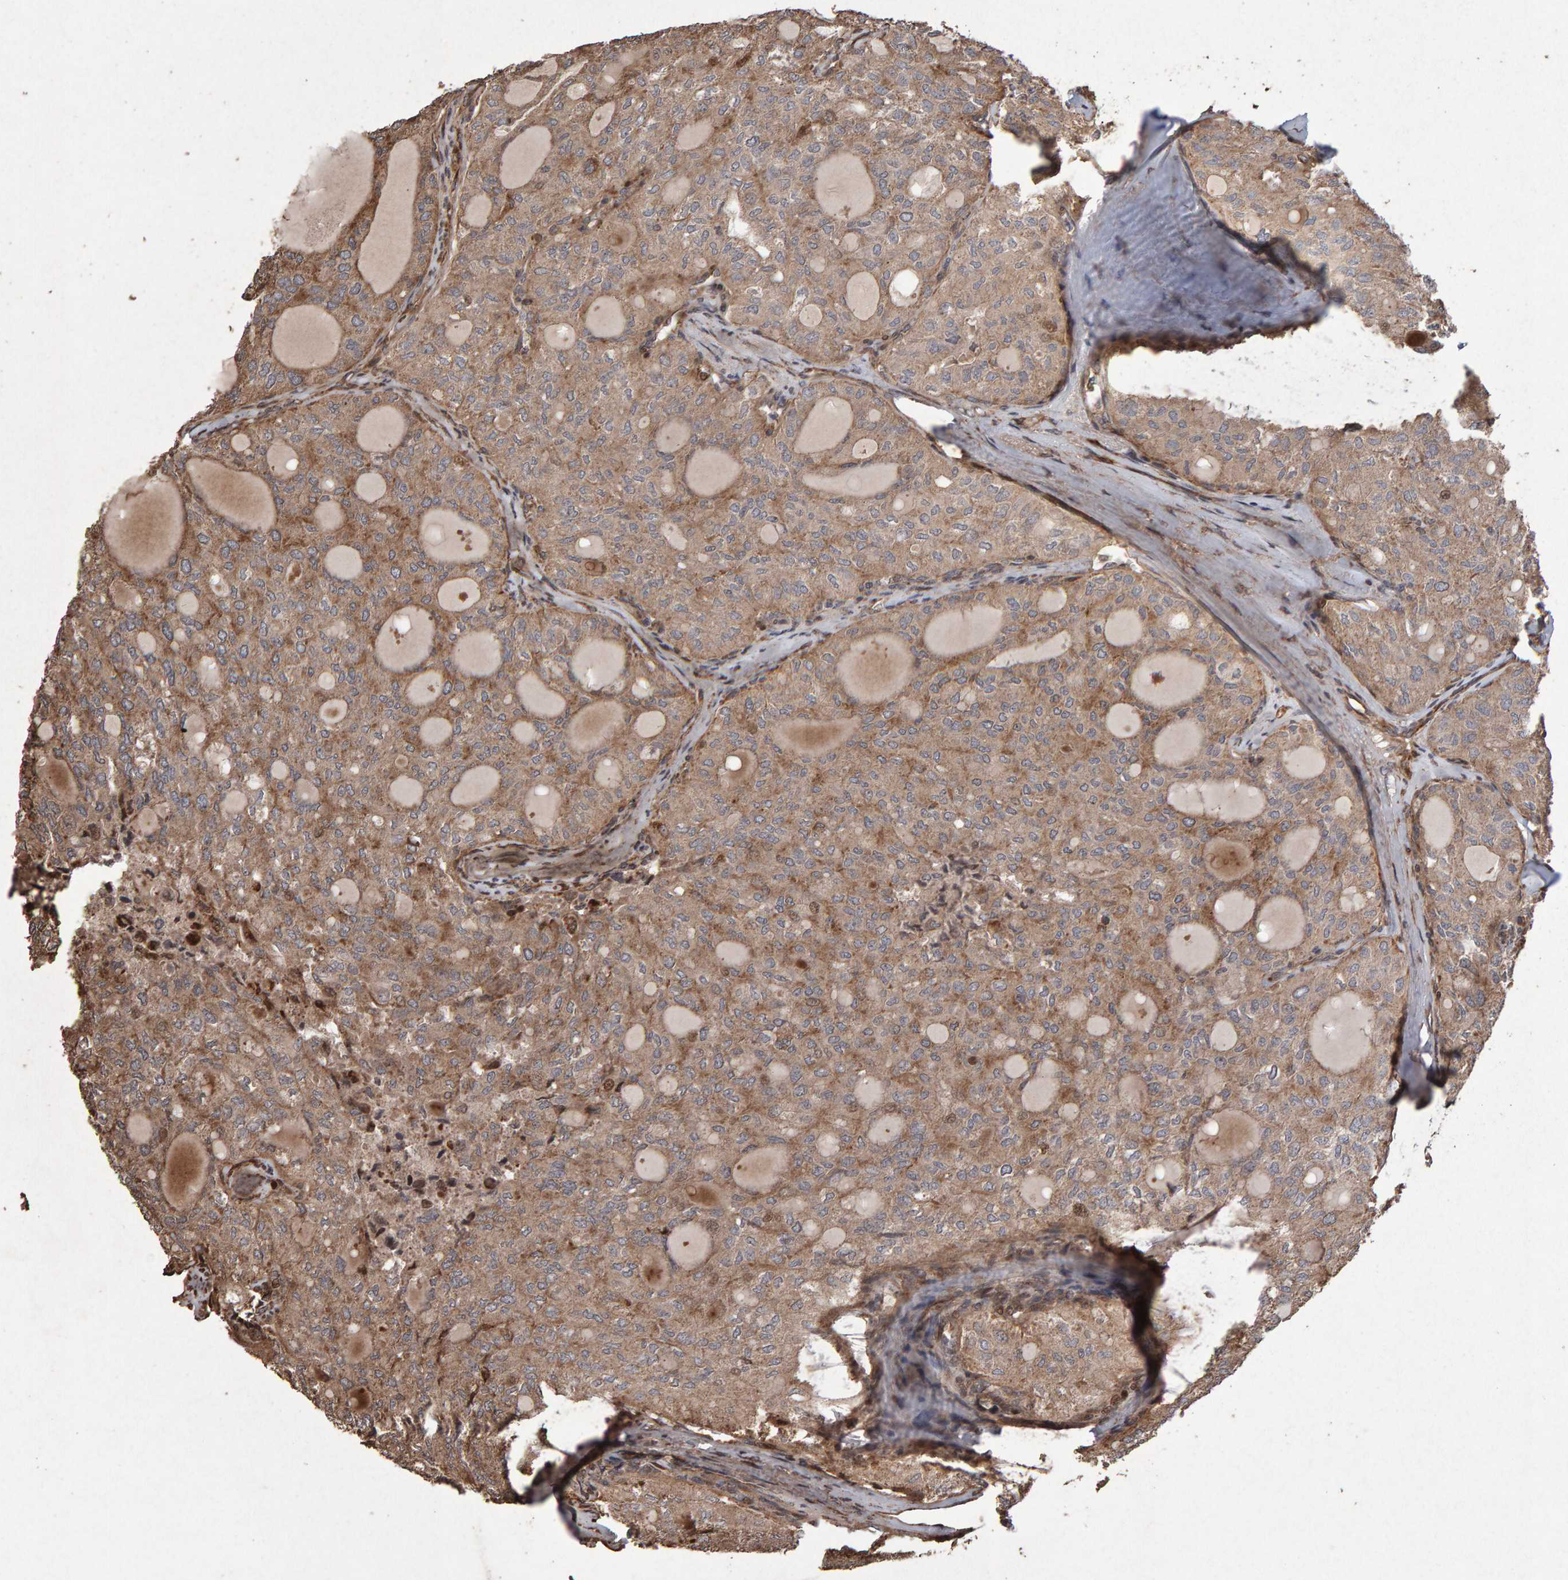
{"staining": {"intensity": "weak", "quantity": ">75%", "location": "cytoplasmic/membranous"}, "tissue": "thyroid cancer", "cell_type": "Tumor cells", "image_type": "cancer", "snomed": [{"axis": "morphology", "description": "Follicular adenoma carcinoma, NOS"}, {"axis": "topography", "description": "Thyroid gland"}], "caption": "A high-resolution micrograph shows immunohistochemistry (IHC) staining of thyroid cancer, which displays weak cytoplasmic/membranous positivity in approximately >75% of tumor cells.", "gene": "OSBP2", "patient": {"sex": "male", "age": 75}}